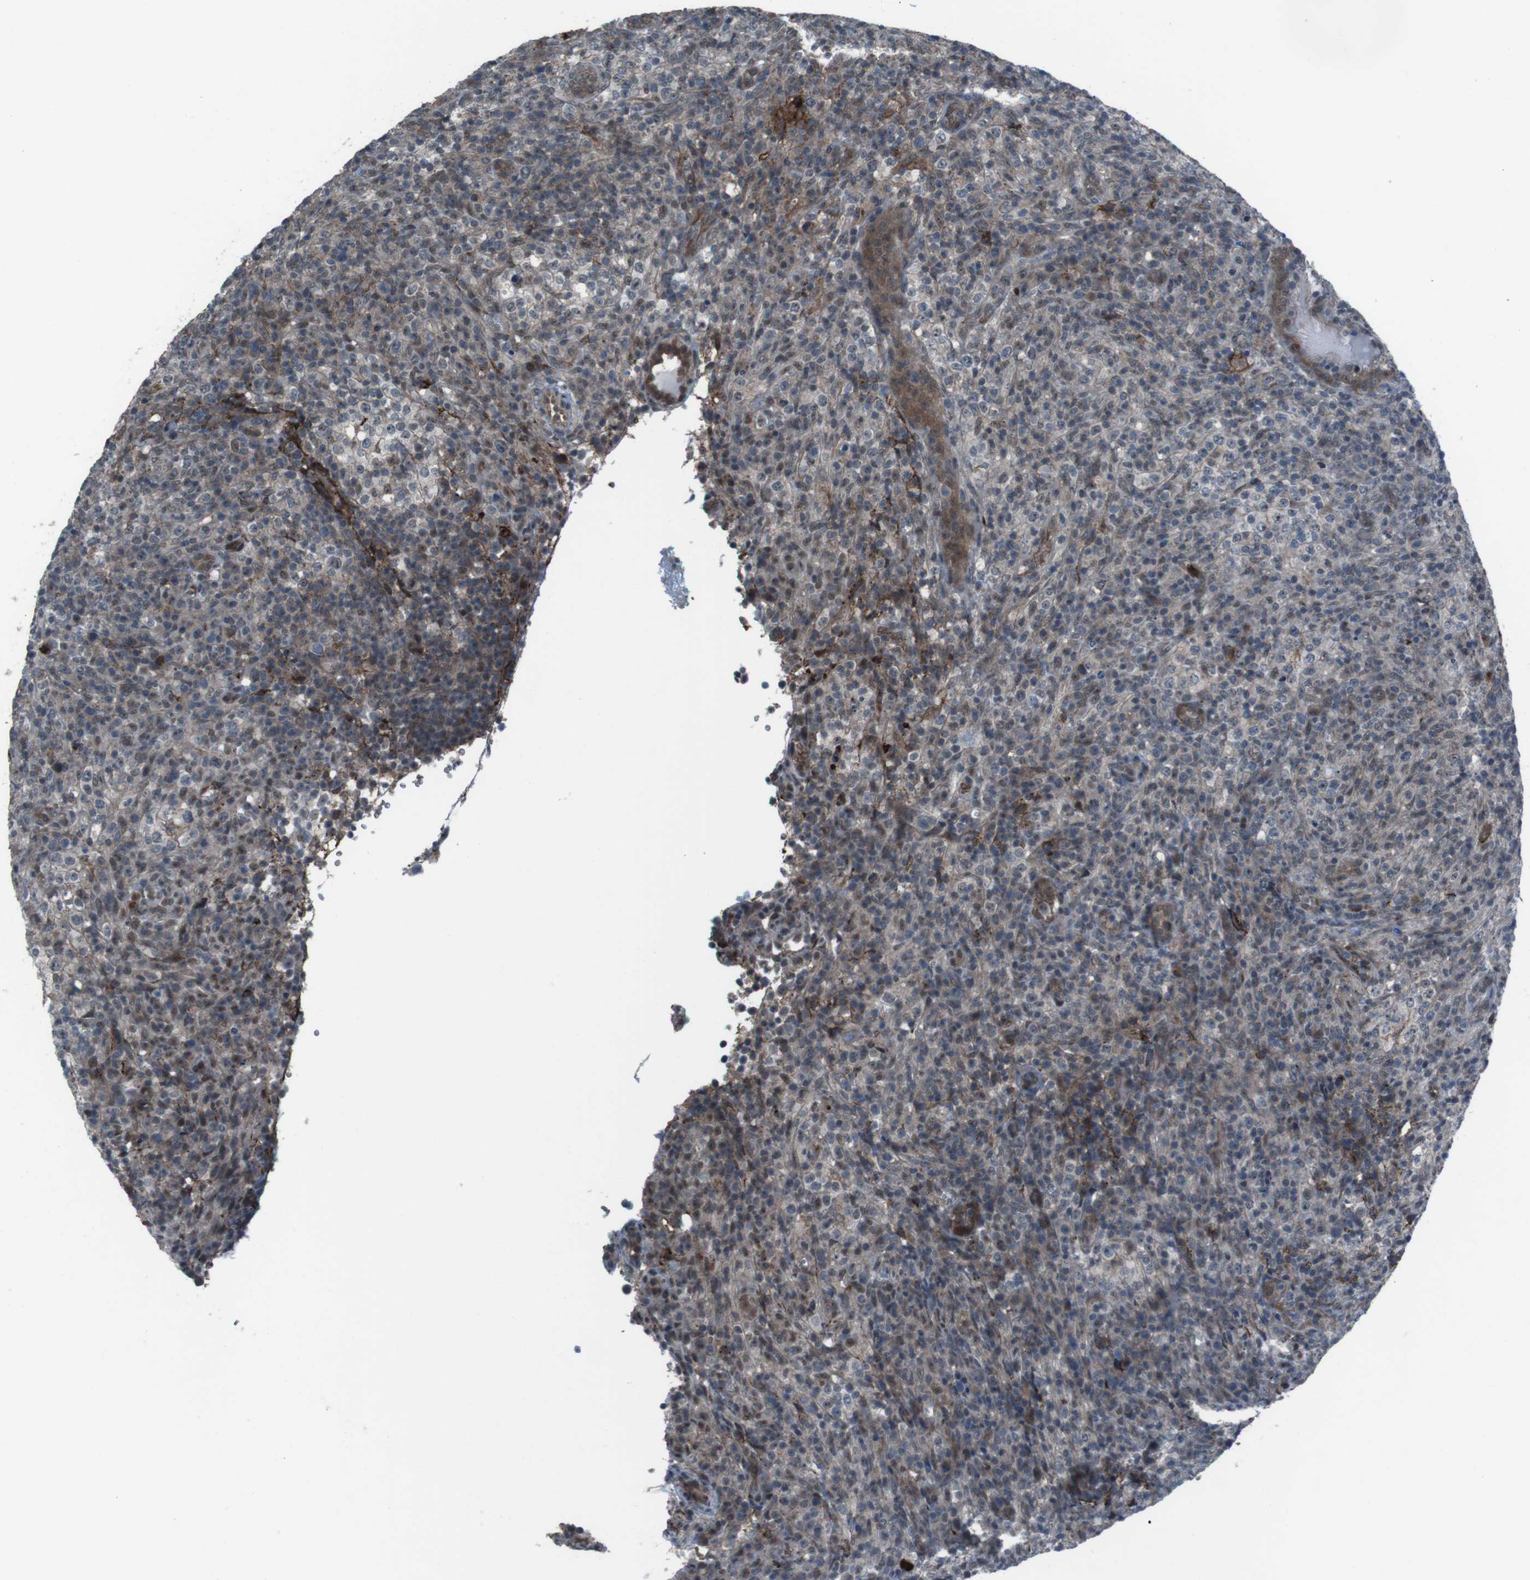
{"staining": {"intensity": "weak", "quantity": "25%-75%", "location": "cytoplasmic/membranous"}, "tissue": "lymphoma", "cell_type": "Tumor cells", "image_type": "cancer", "snomed": [{"axis": "morphology", "description": "Malignant lymphoma, non-Hodgkin's type, High grade"}, {"axis": "topography", "description": "Lymph node"}], "caption": "A low amount of weak cytoplasmic/membranous positivity is seen in approximately 25%-75% of tumor cells in high-grade malignant lymphoma, non-Hodgkin's type tissue.", "gene": "GDF10", "patient": {"sex": "female", "age": 76}}